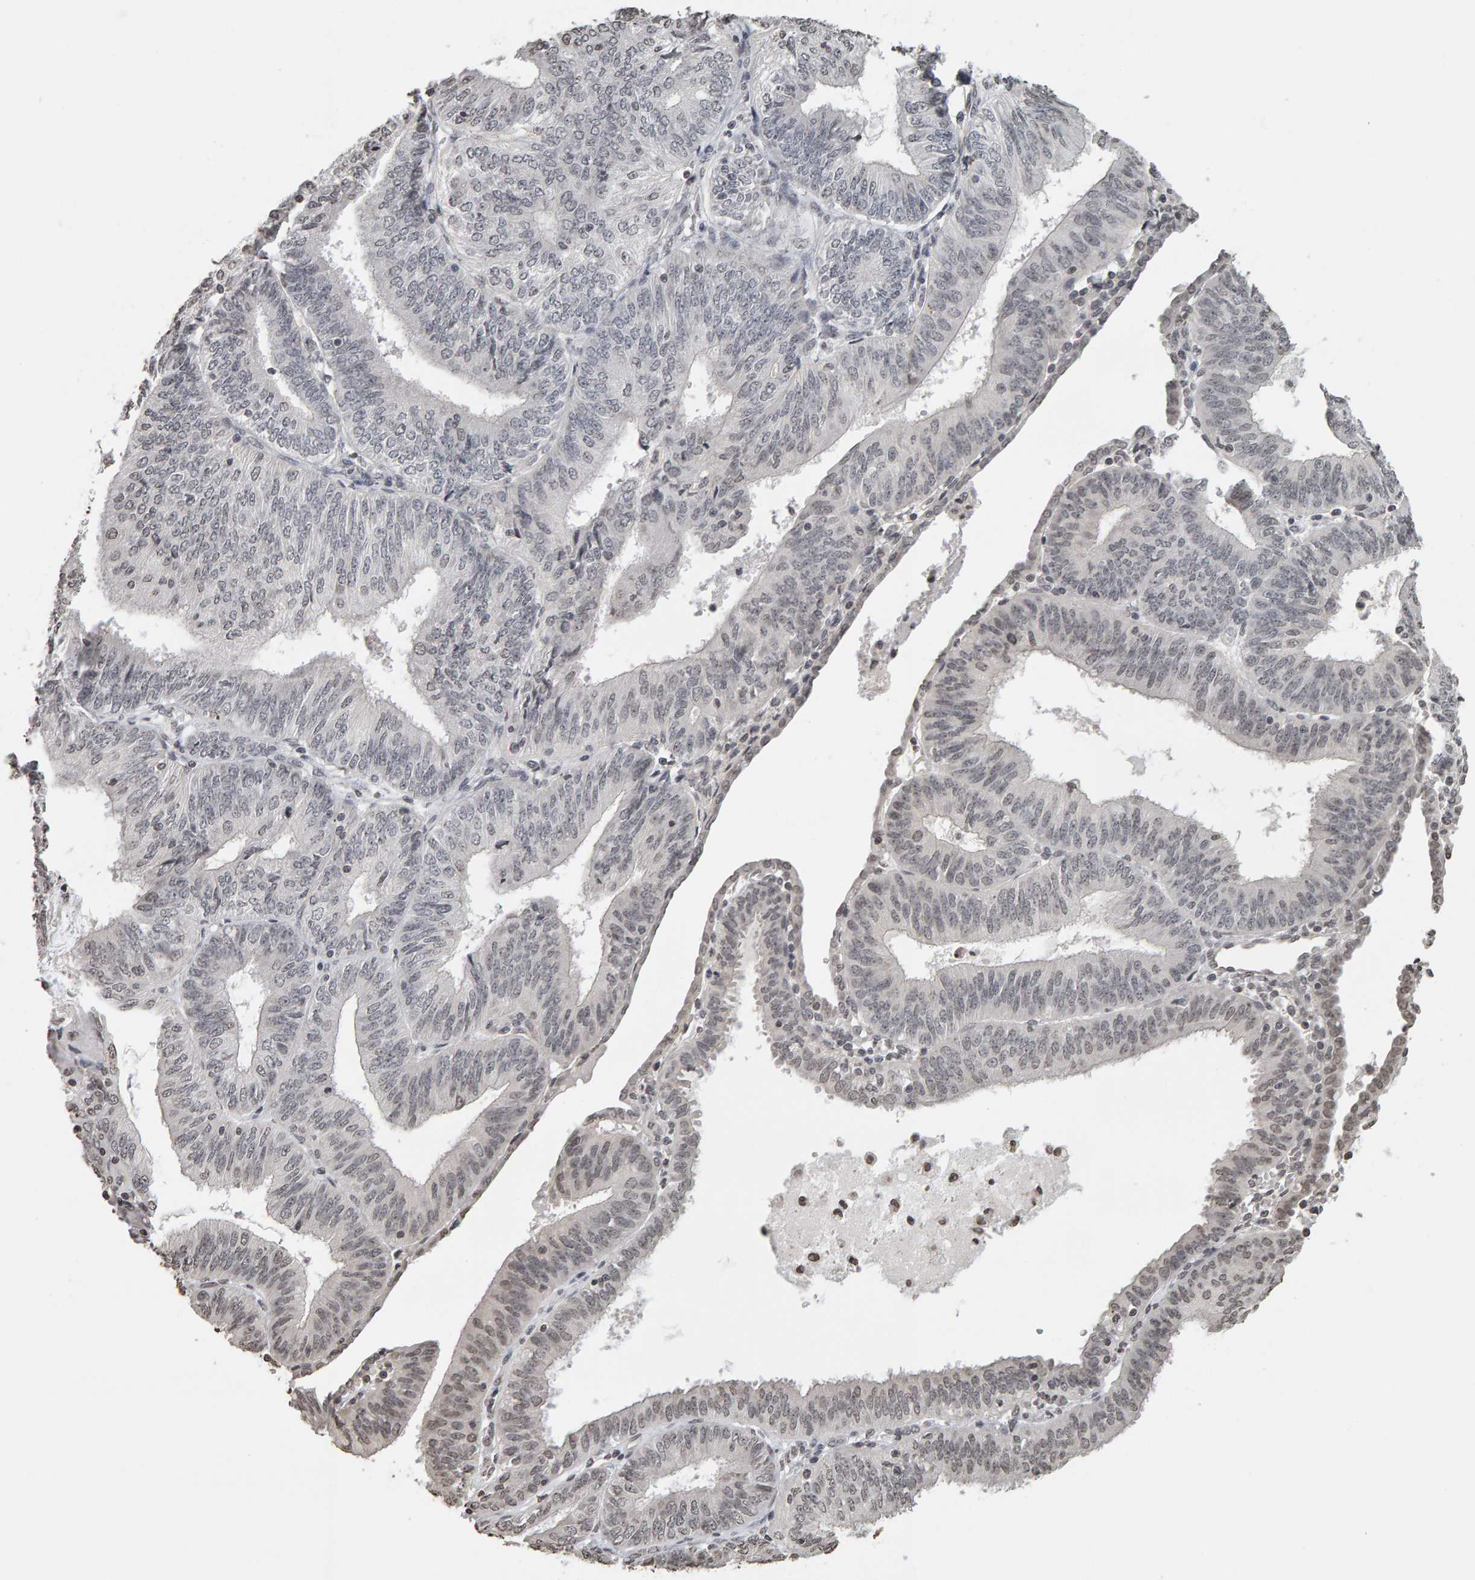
{"staining": {"intensity": "weak", "quantity": "<25%", "location": "nuclear"}, "tissue": "endometrial cancer", "cell_type": "Tumor cells", "image_type": "cancer", "snomed": [{"axis": "morphology", "description": "Adenocarcinoma, NOS"}, {"axis": "topography", "description": "Endometrium"}], "caption": "An image of human endometrial adenocarcinoma is negative for staining in tumor cells.", "gene": "AFF4", "patient": {"sex": "female", "age": 58}}